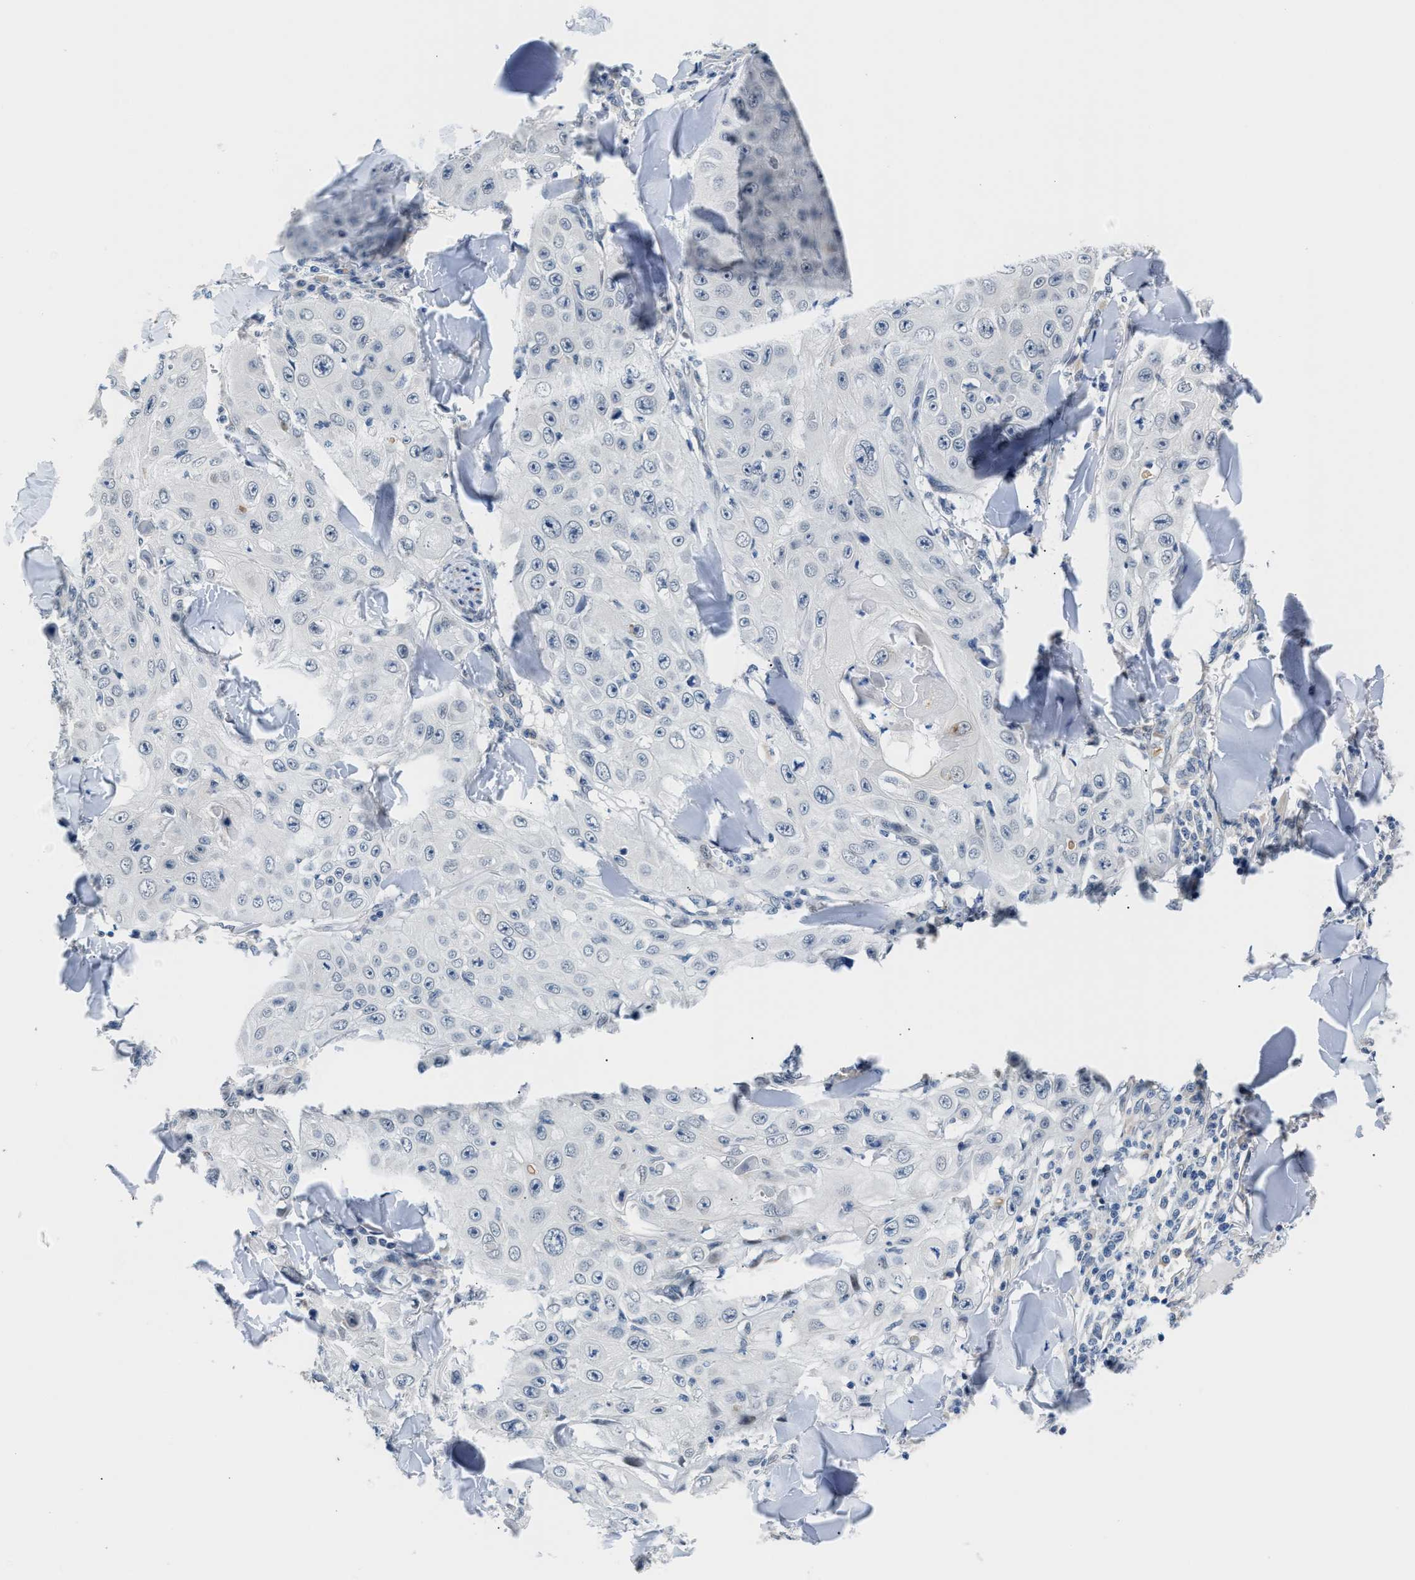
{"staining": {"intensity": "negative", "quantity": "none", "location": "none"}, "tissue": "skin cancer", "cell_type": "Tumor cells", "image_type": "cancer", "snomed": [{"axis": "morphology", "description": "Squamous cell carcinoma, NOS"}, {"axis": "topography", "description": "Skin"}], "caption": "The image demonstrates no staining of tumor cells in skin cancer. The staining was performed using DAB (3,3'-diaminobenzidine) to visualize the protein expression in brown, while the nuclei were stained in blue with hematoxylin (Magnification: 20x).", "gene": "PPM1H", "patient": {"sex": "male", "age": 86}}